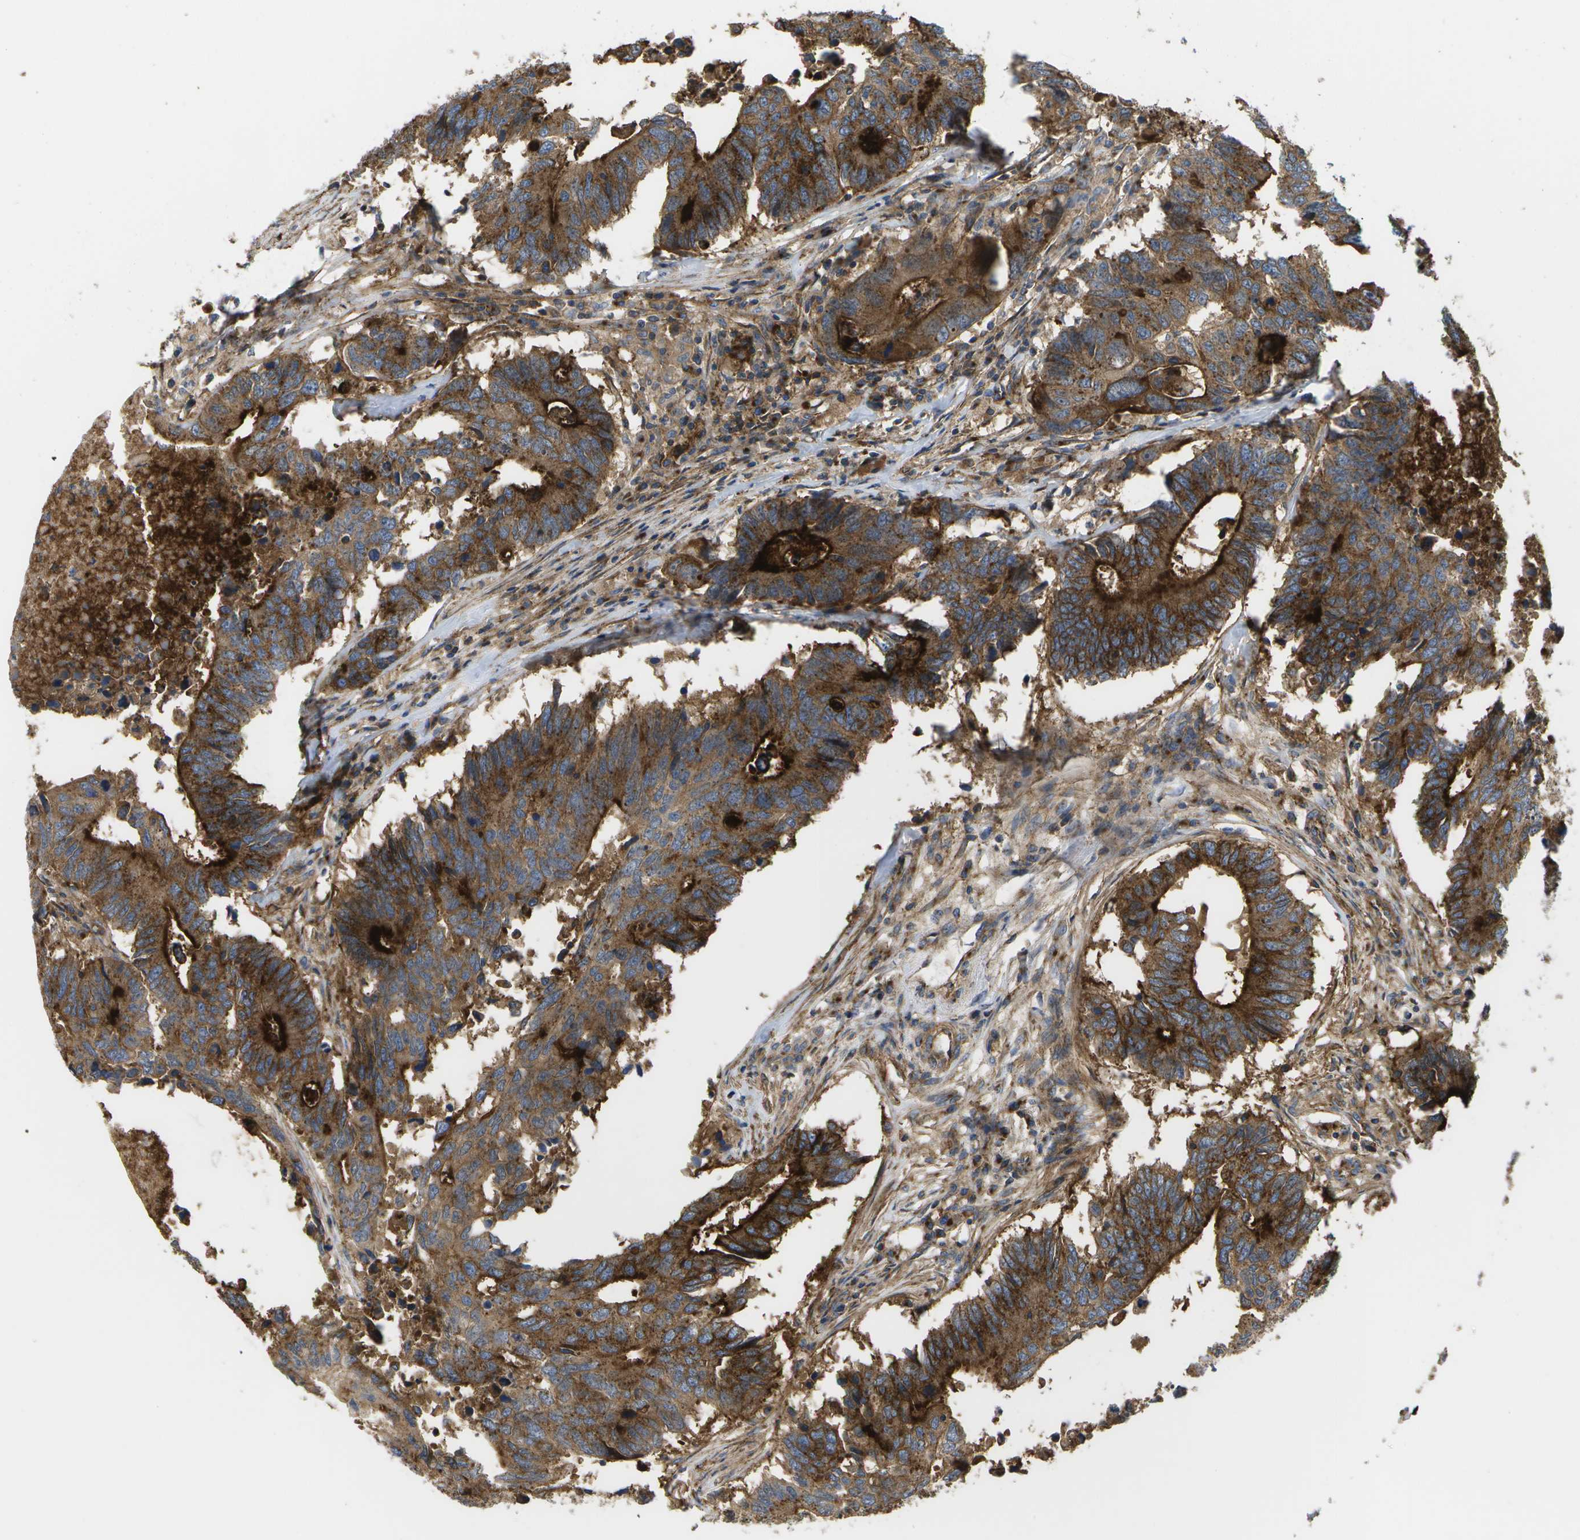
{"staining": {"intensity": "strong", "quantity": ">75%", "location": "cytoplasmic/membranous"}, "tissue": "colorectal cancer", "cell_type": "Tumor cells", "image_type": "cancer", "snomed": [{"axis": "morphology", "description": "Adenocarcinoma, NOS"}, {"axis": "topography", "description": "Colon"}], "caption": "Protein expression analysis of adenocarcinoma (colorectal) exhibits strong cytoplasmic/membranous expression in about >75% of tumor cells.", "gene": "BST2", "patient": {"sex": "male", "age": 71}}